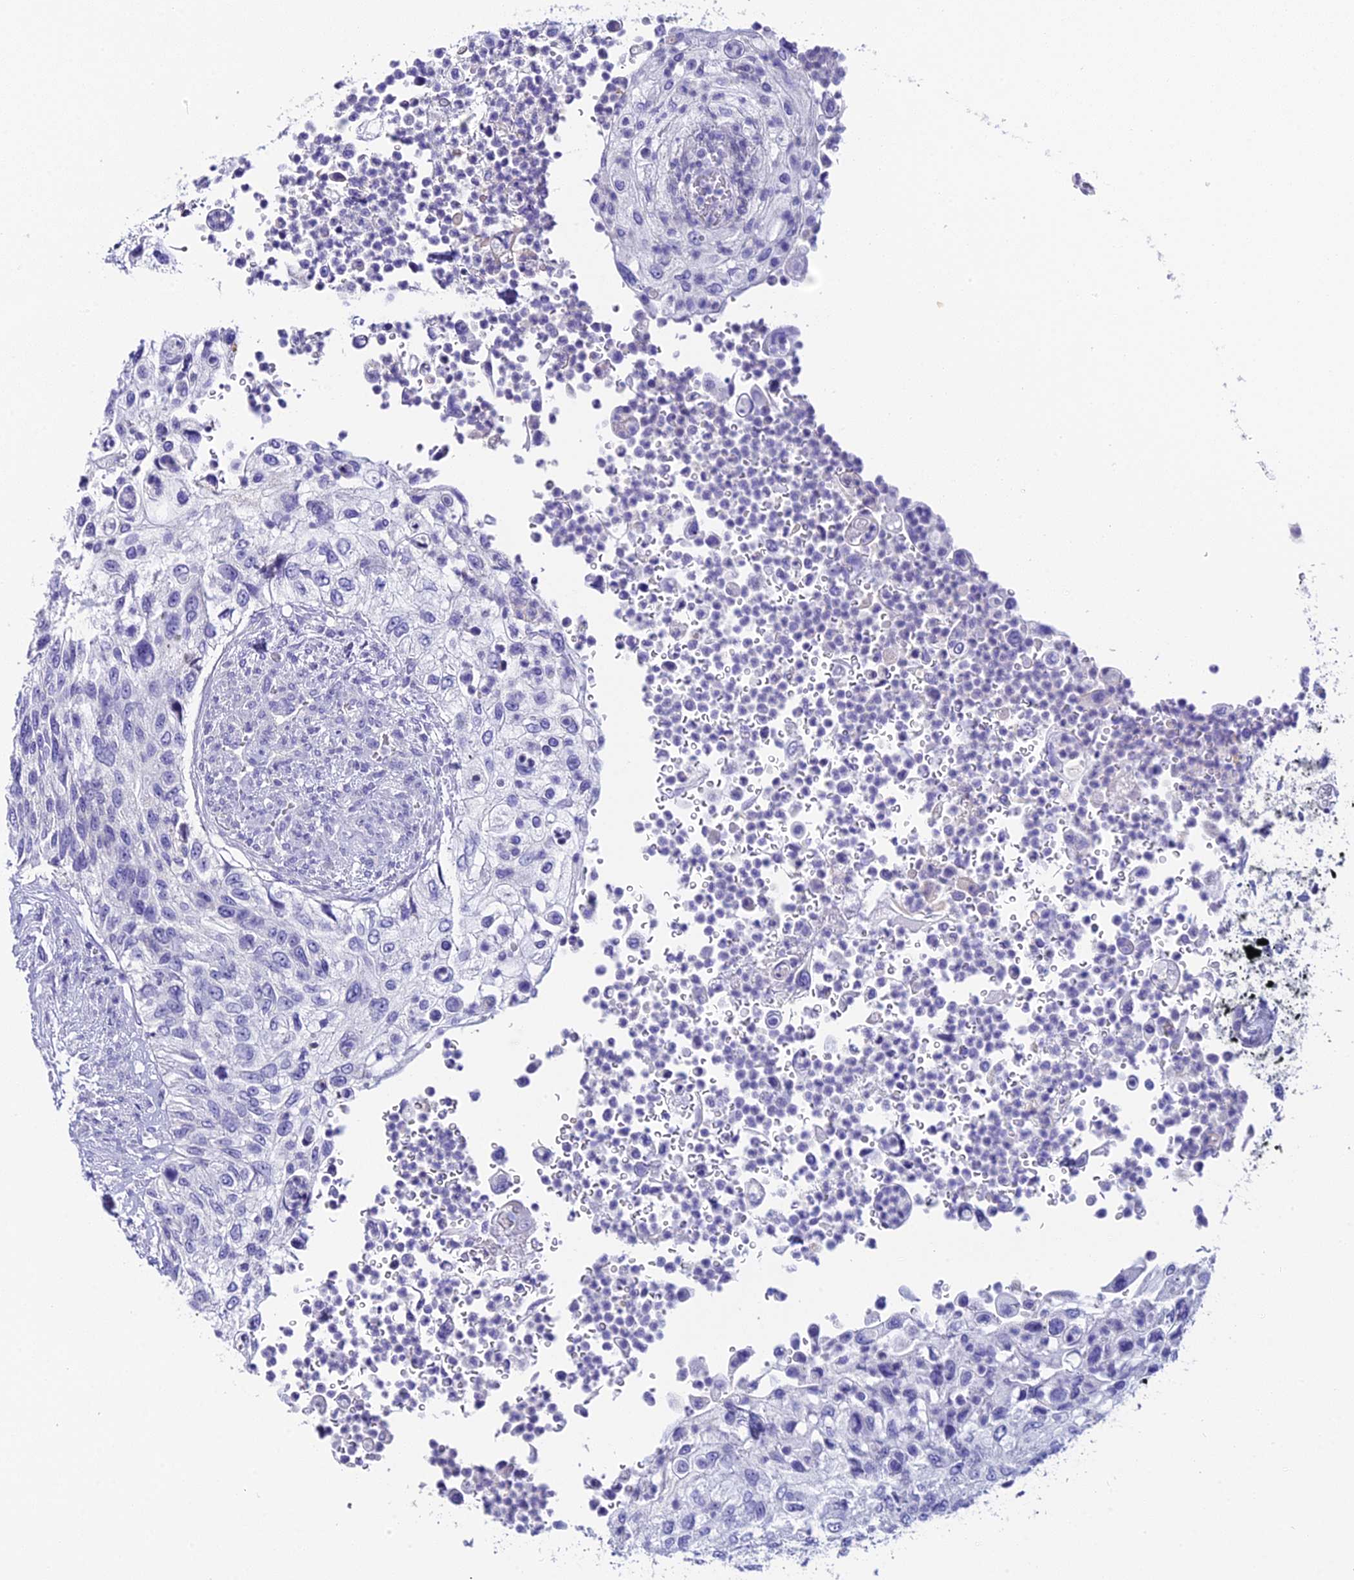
{"staining": {"intensity": "negative", "quantity": "none", "location": "none"}, "tissue": "urothelial cancer", "cell_type": "Tumor cells", "image_type": "cancer", "snomed": [{"axis": "morphology", "description": "Urothelial carcinoma, High grade"}, {"axis": "topography", "description": "Urinary bladder"}], "caption": "This photomicrograph is of urothelial cancer stained with immunohistochemistry (IHC) to label a protein in brown with the nuclei are counter-stained blue. There is no expression in tumor cells.", "gene": "C12orf29", "patient": {"sex": "female", "age": 60}}